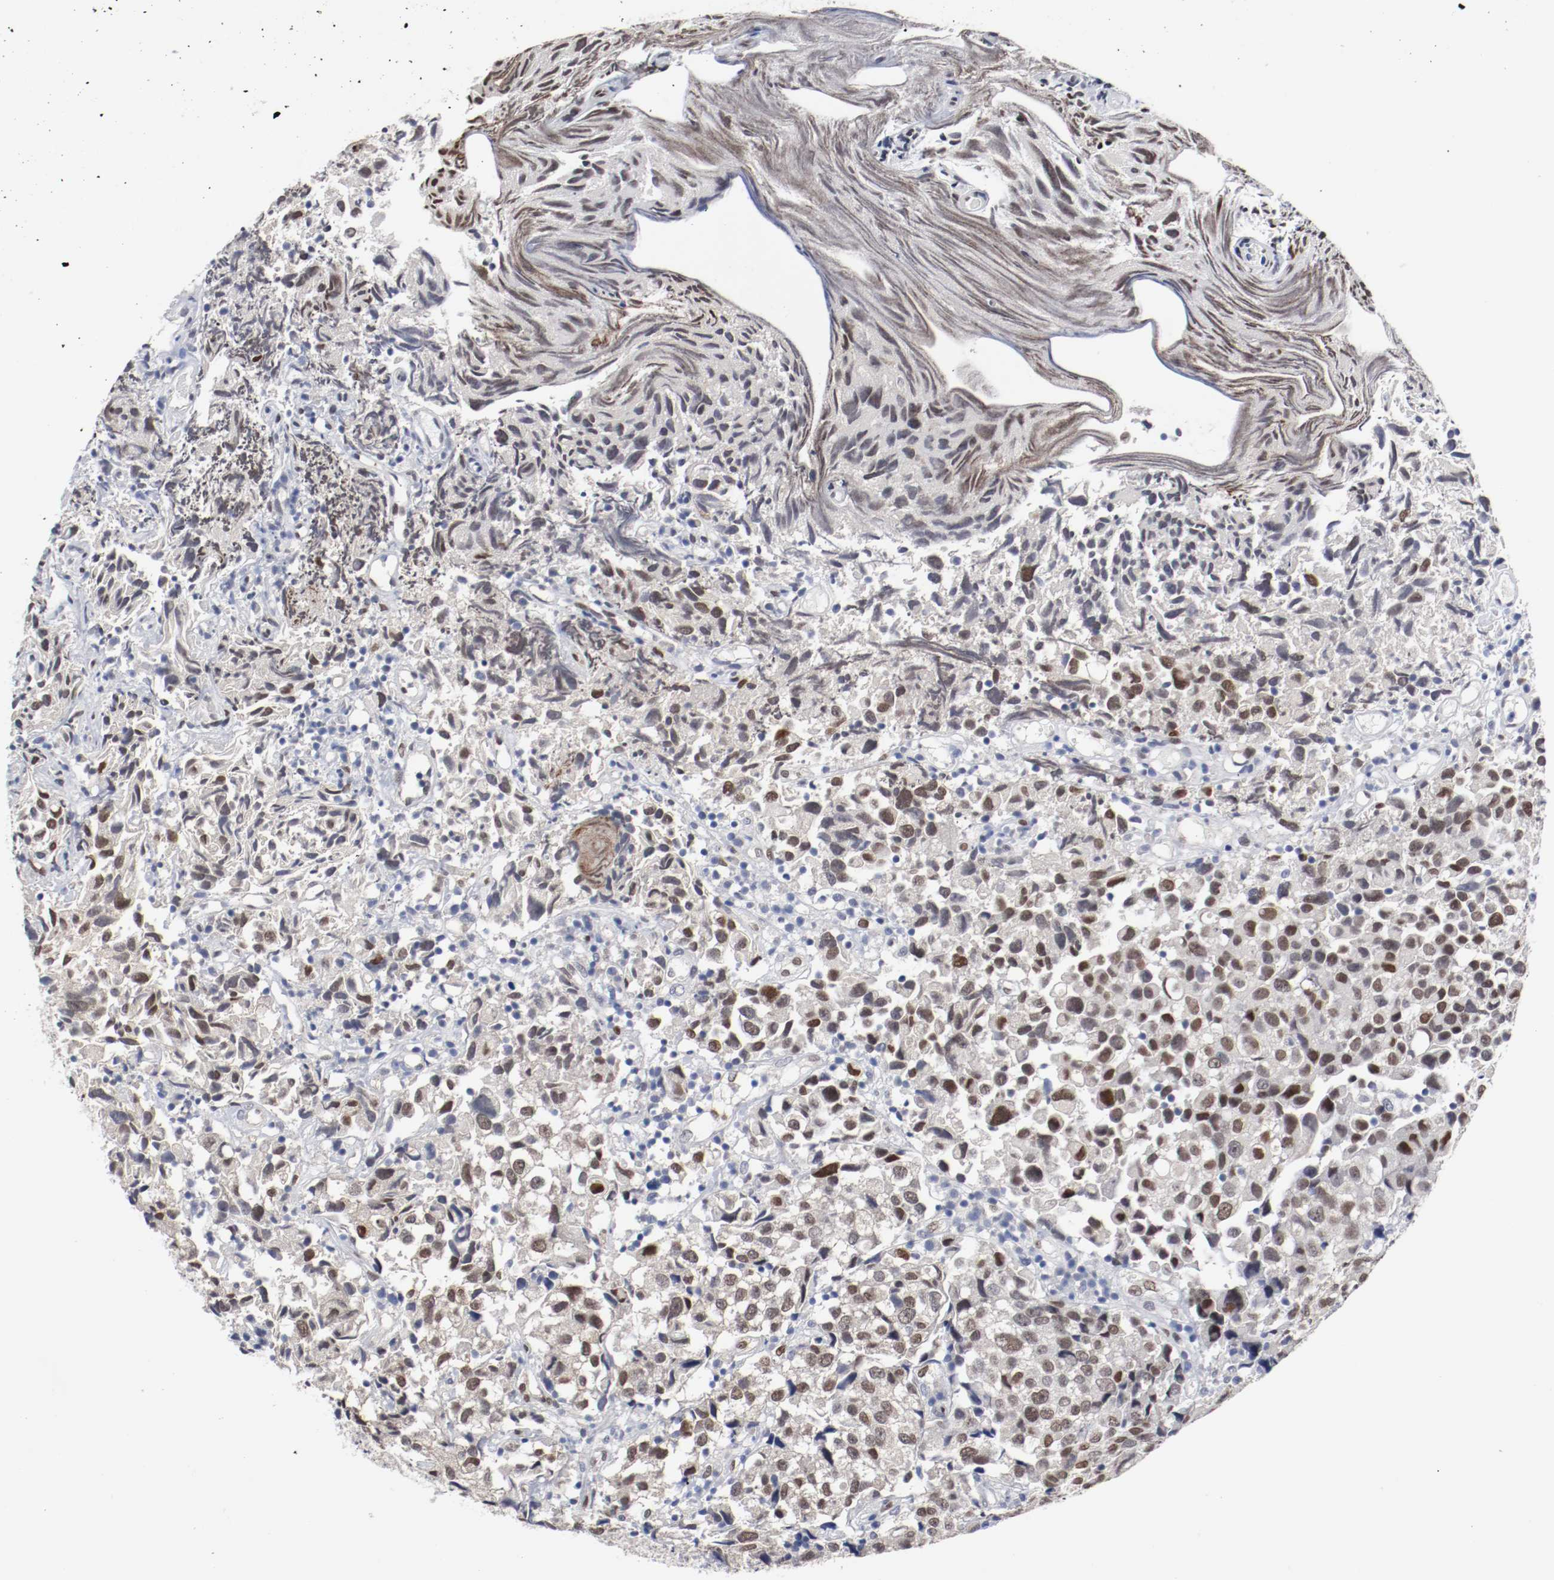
{"staining": {"intensity": "moderate", "quantity": "25%-75%", "location": "nuclear"}, "tissue": "urothelial cancer", "cell_type": "Tumor cells", "image_type": "cancer", "snomed": [{"axis": "morphology", "description": "Urothelial carcinoma, High grade"}, {"axis": "topography", "description": "Urinary bladder"}], "caption": "An image showing moderate nuclear staining in about 25%-75% of tumor cells in high-grade urothelial carcinoma, as visualized by brown immunohistochemical staining.", "gene": "FOSL2", "patient": {"sex": "female", "age": 75}}